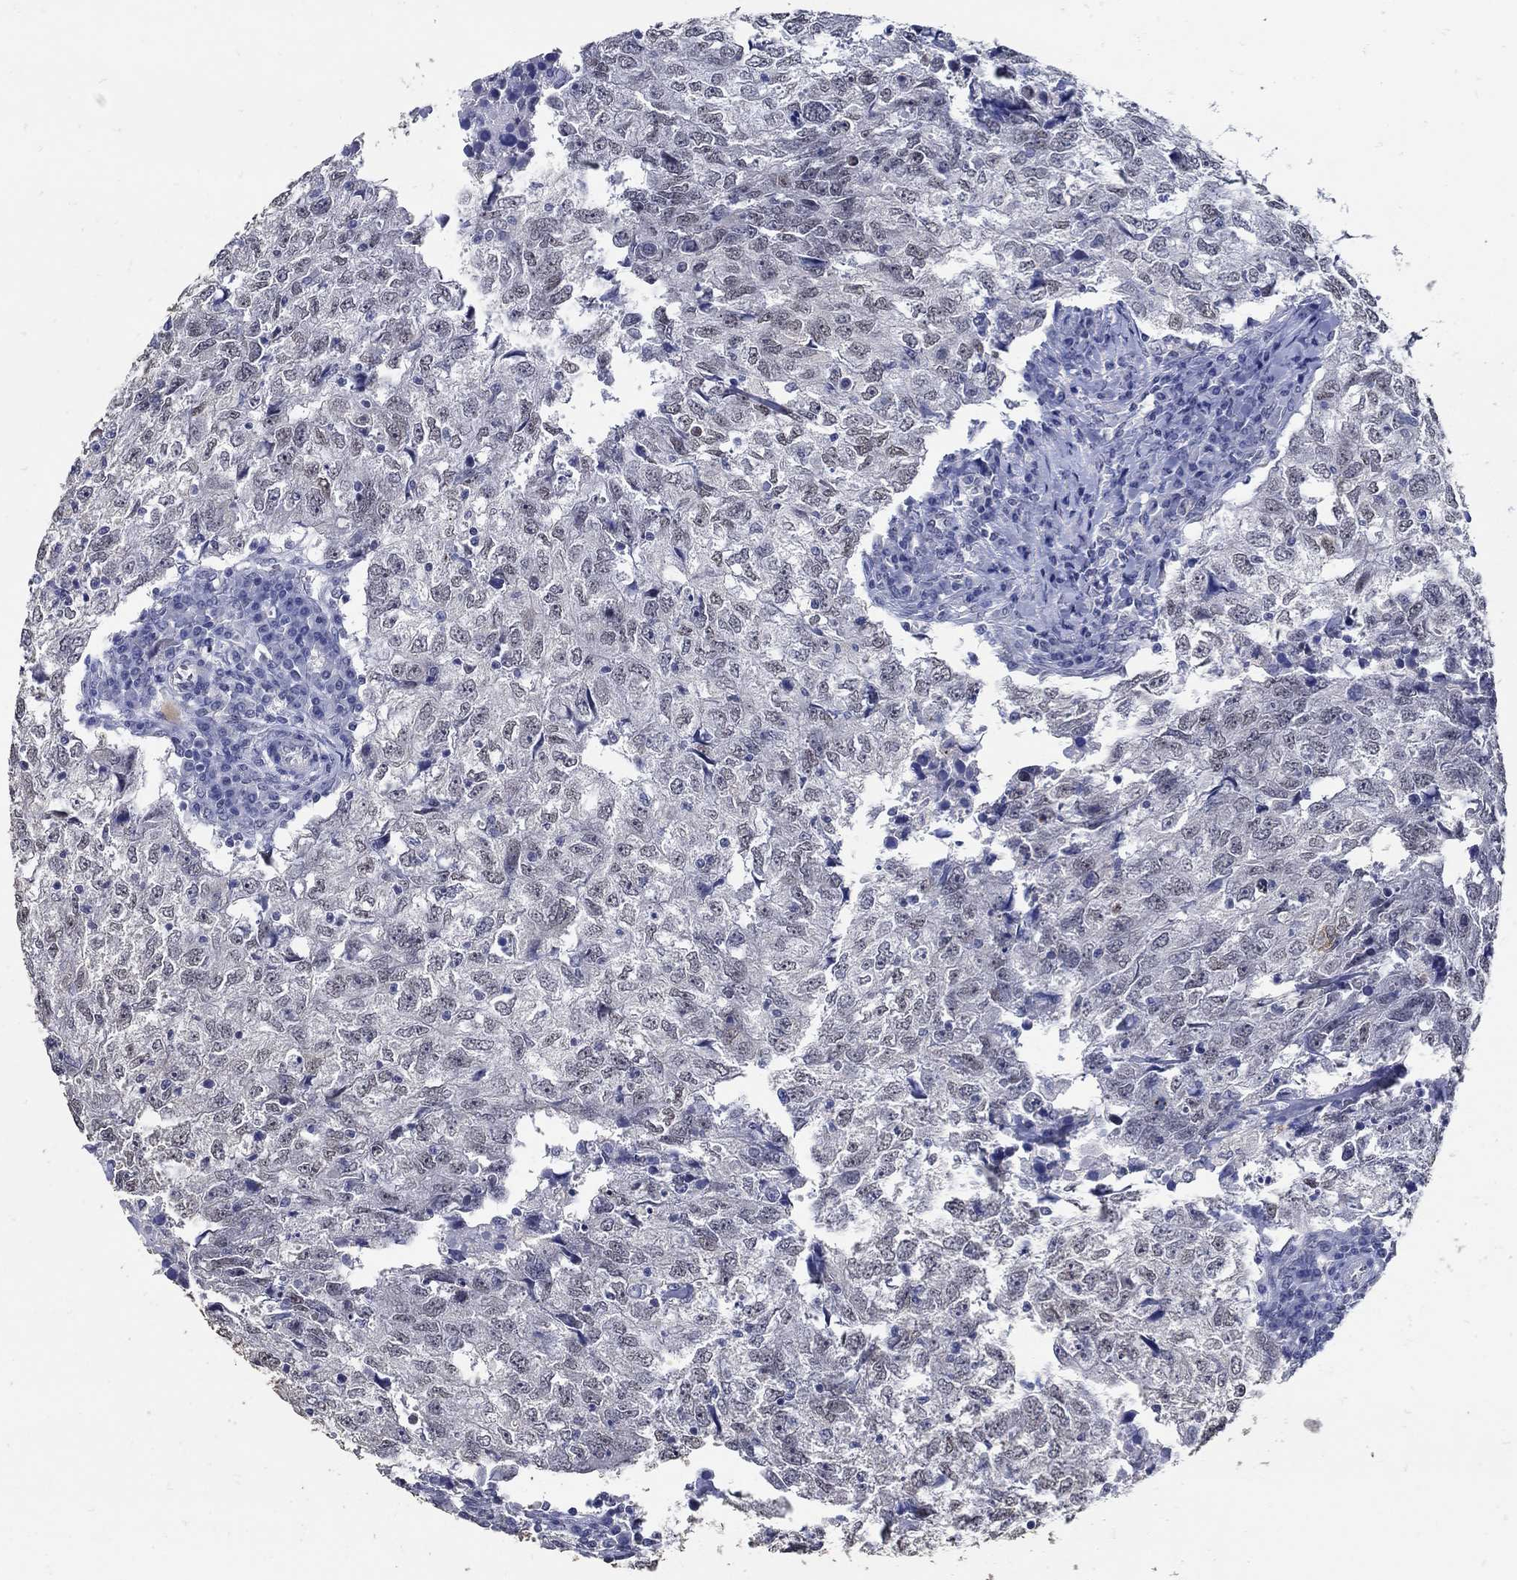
{"staining": {"intensity": "negative", "quantity": "none", "location": "none"}, "tissue": "breast cancer", "cell_type": "Tumor cells", "image_type": "cancer", "snomed": [{"axis": "morphology", "description": "Duct carcinoma"}, {"axis": "topography", "description": "Breast"}], "caption": "Immunohistochemical staining of intraductal carcinoma (breast) reveals no significant staining in tumor cells.", "gene": "KCNN3", "patient": {"sex": "female", "age": 30}}